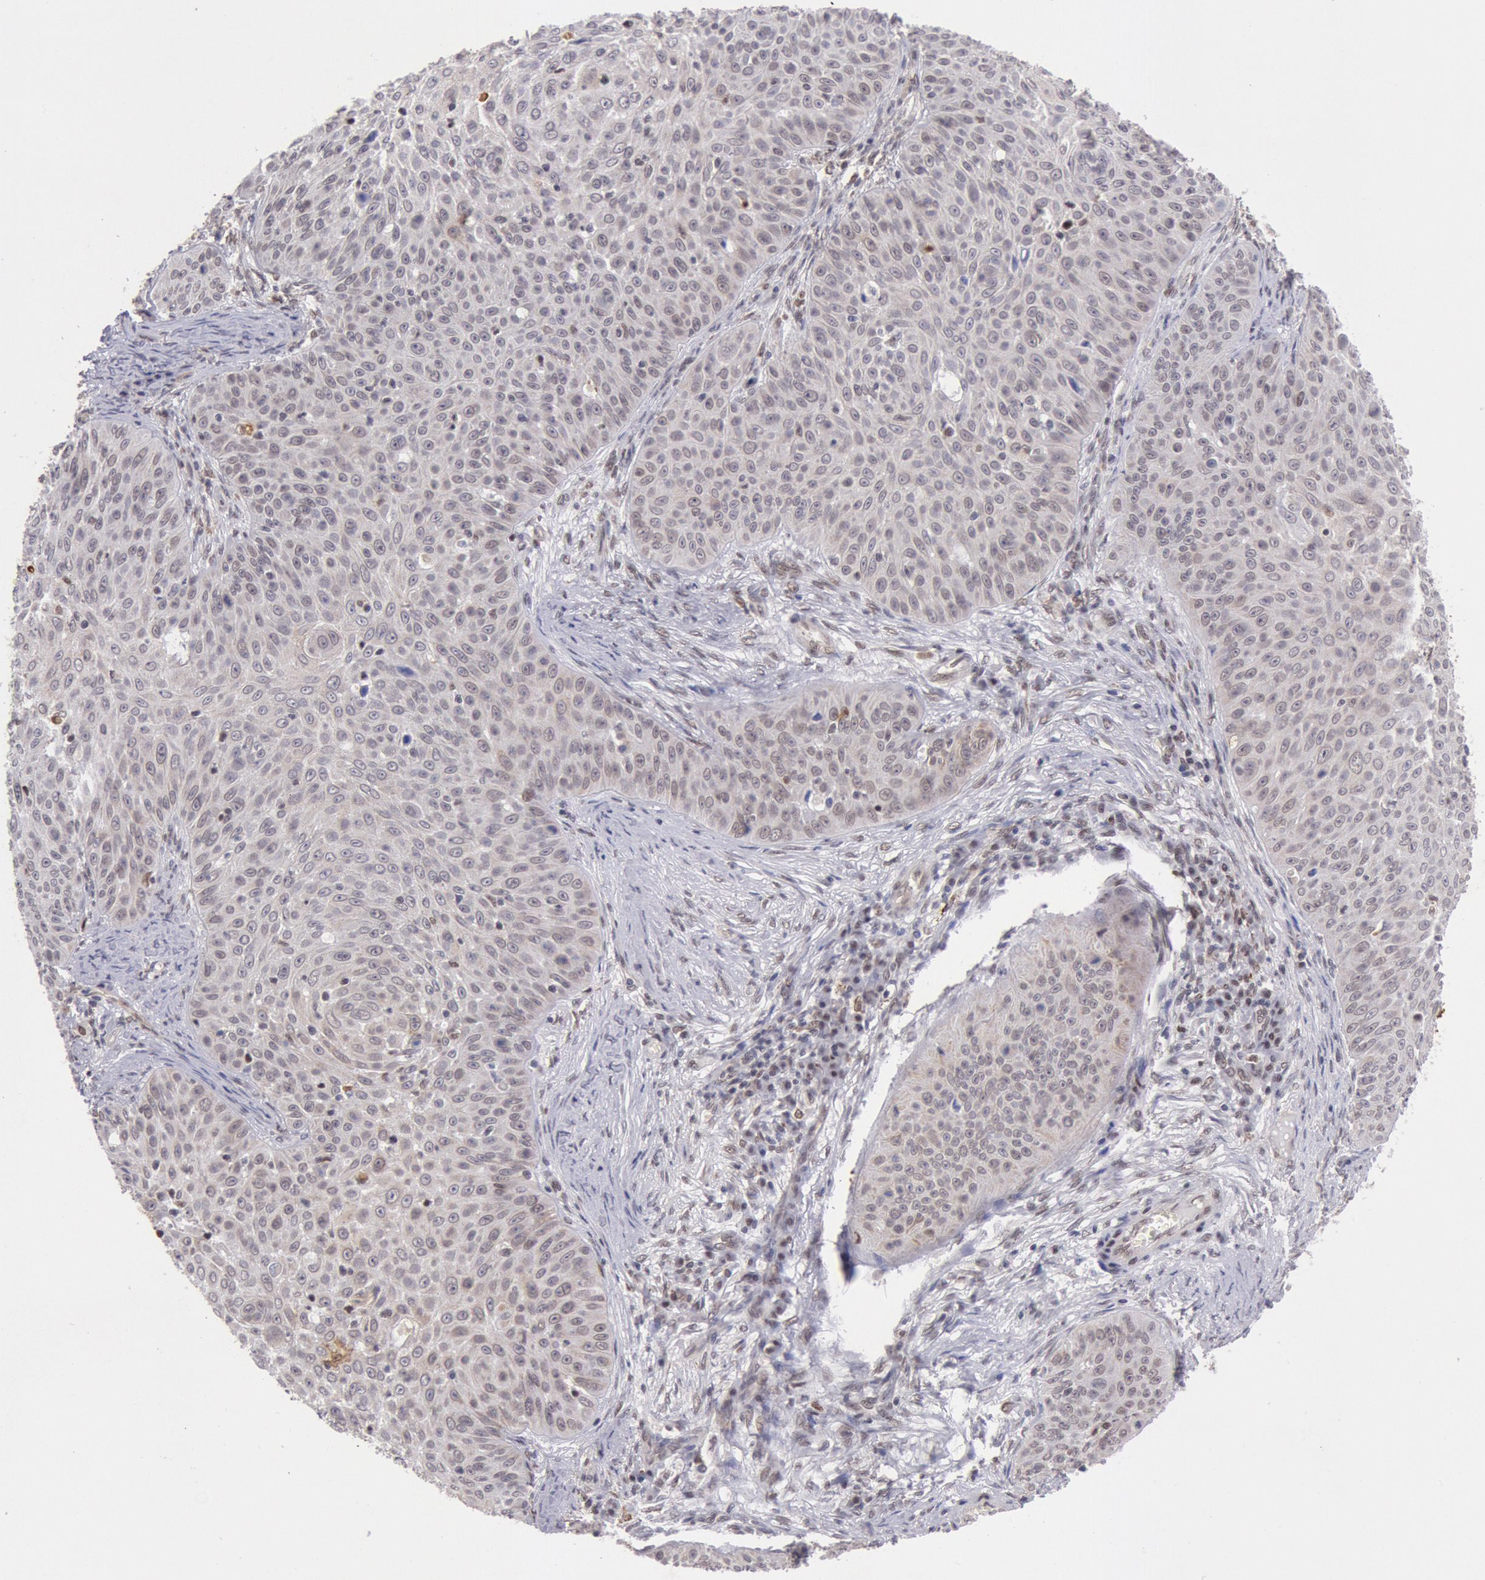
{"staining": {"intensity": "weak", "quantity": "<25%", "location": "nuclear"}, "tissue": "skin cancer", "cell_type": "Tumor cells", "image_type": "cancer", "snomed": [{"axis": "morphology", "description": "Squamous cell carcinoma, NOS"}, {"axis": "topography", "description": "Skin"}], "caption": "This histopathology image is of skin squamous cell carcinoma stained with immunohistochemistry to label a protein in brown with the nuclei are counter-stained blue. There is no staining in tumor cells.", "gene": "CDKN2B", "patient": {"sex": "male", "age": 82}}